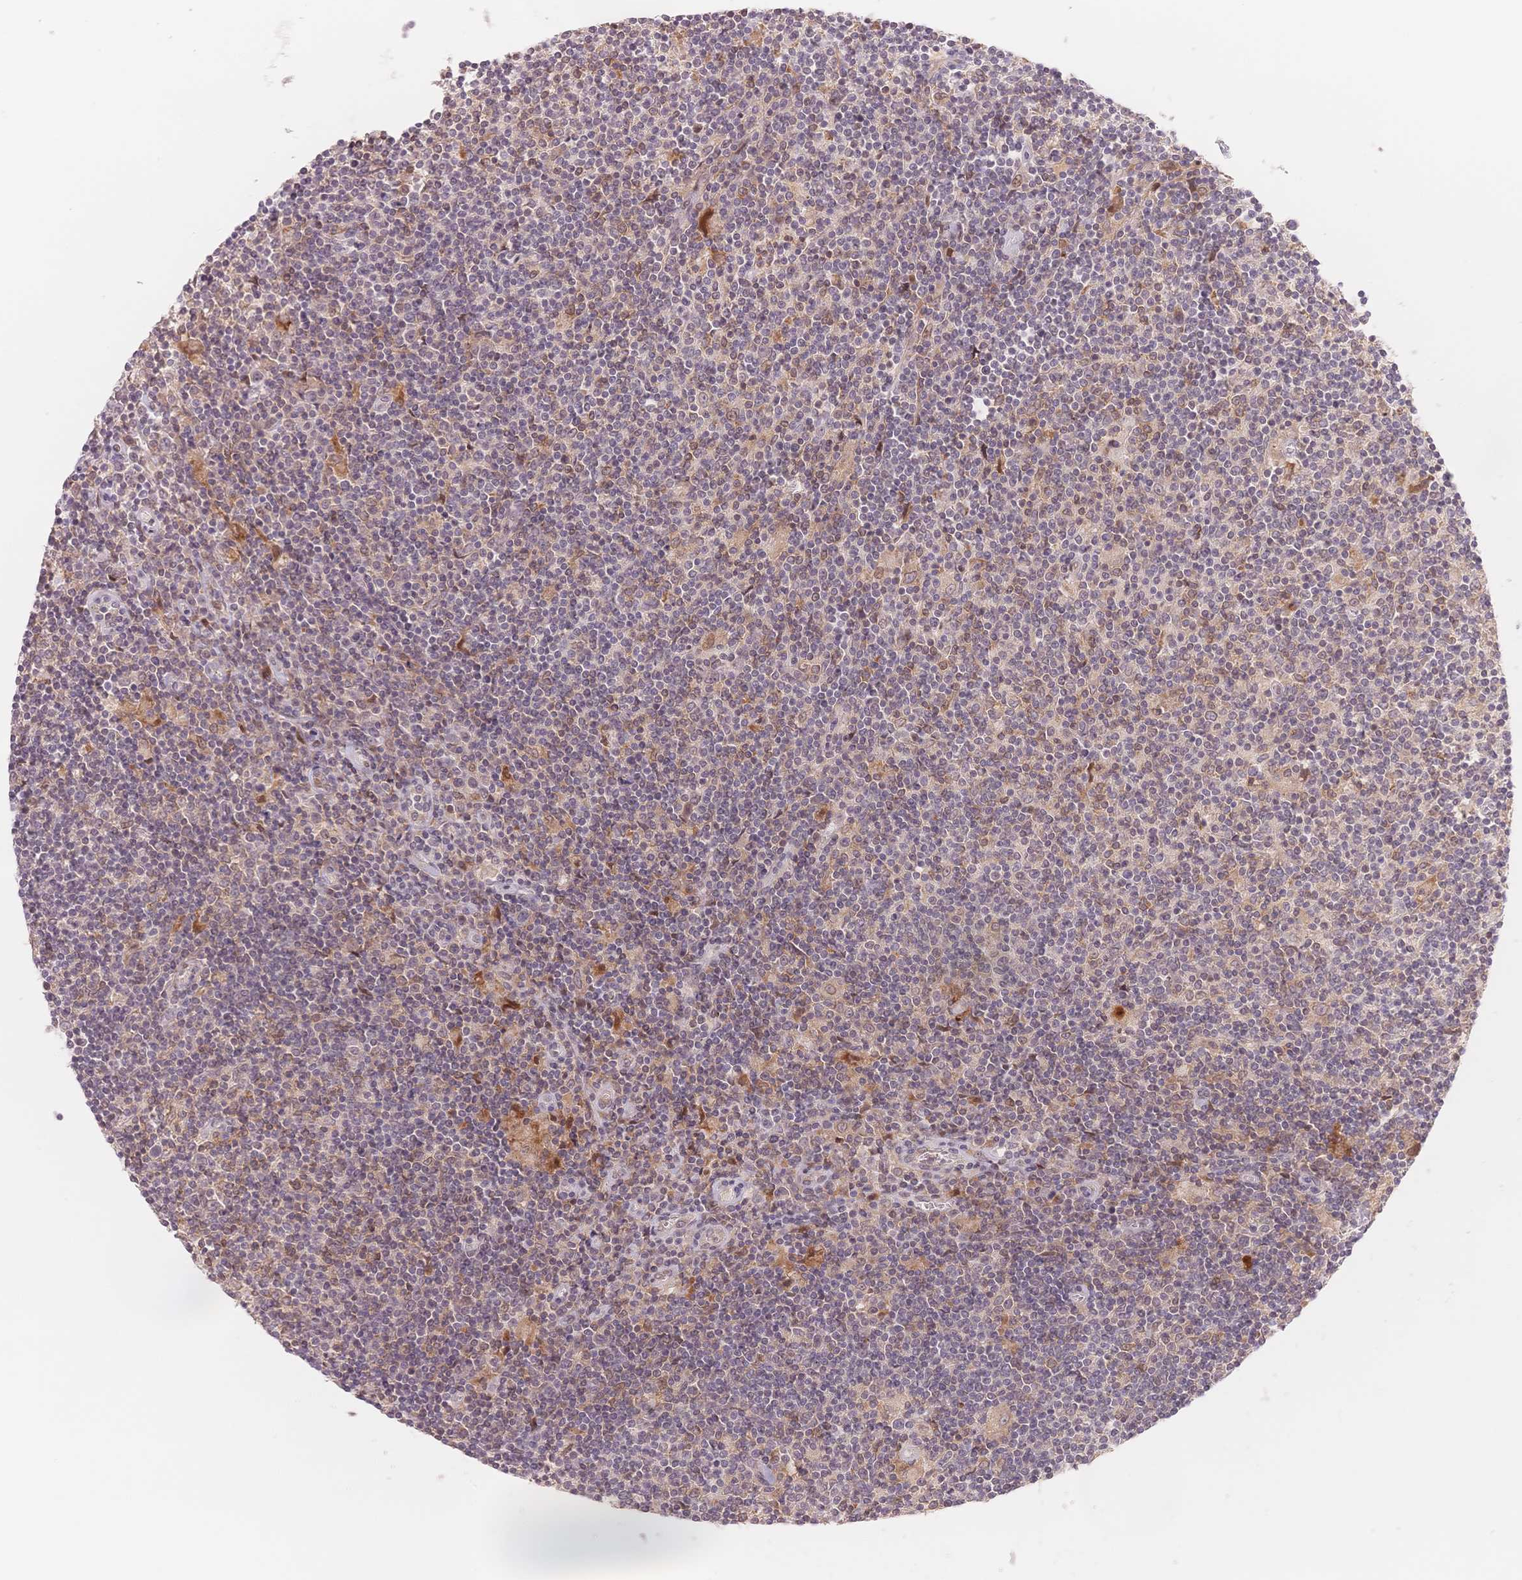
{"staining": {"intensity": "weak", "quantity": "<25%", "location": "cytoplasmic/membranous"}, "tissue": "lymphoma", "cell_type": "Tumor cells", "image_type": "cancer", "snomed": [{"axis": "morphology", "description": "Hodgkin's disease, NOS"}, {"axis": "topography", "description": "Lymph node"}], "caption": "An image of lymphoma stained for a protein reveals no brown staining in tumor cells.", "gene": "STK39", "patient": {"sex": "male", "age": 40}}